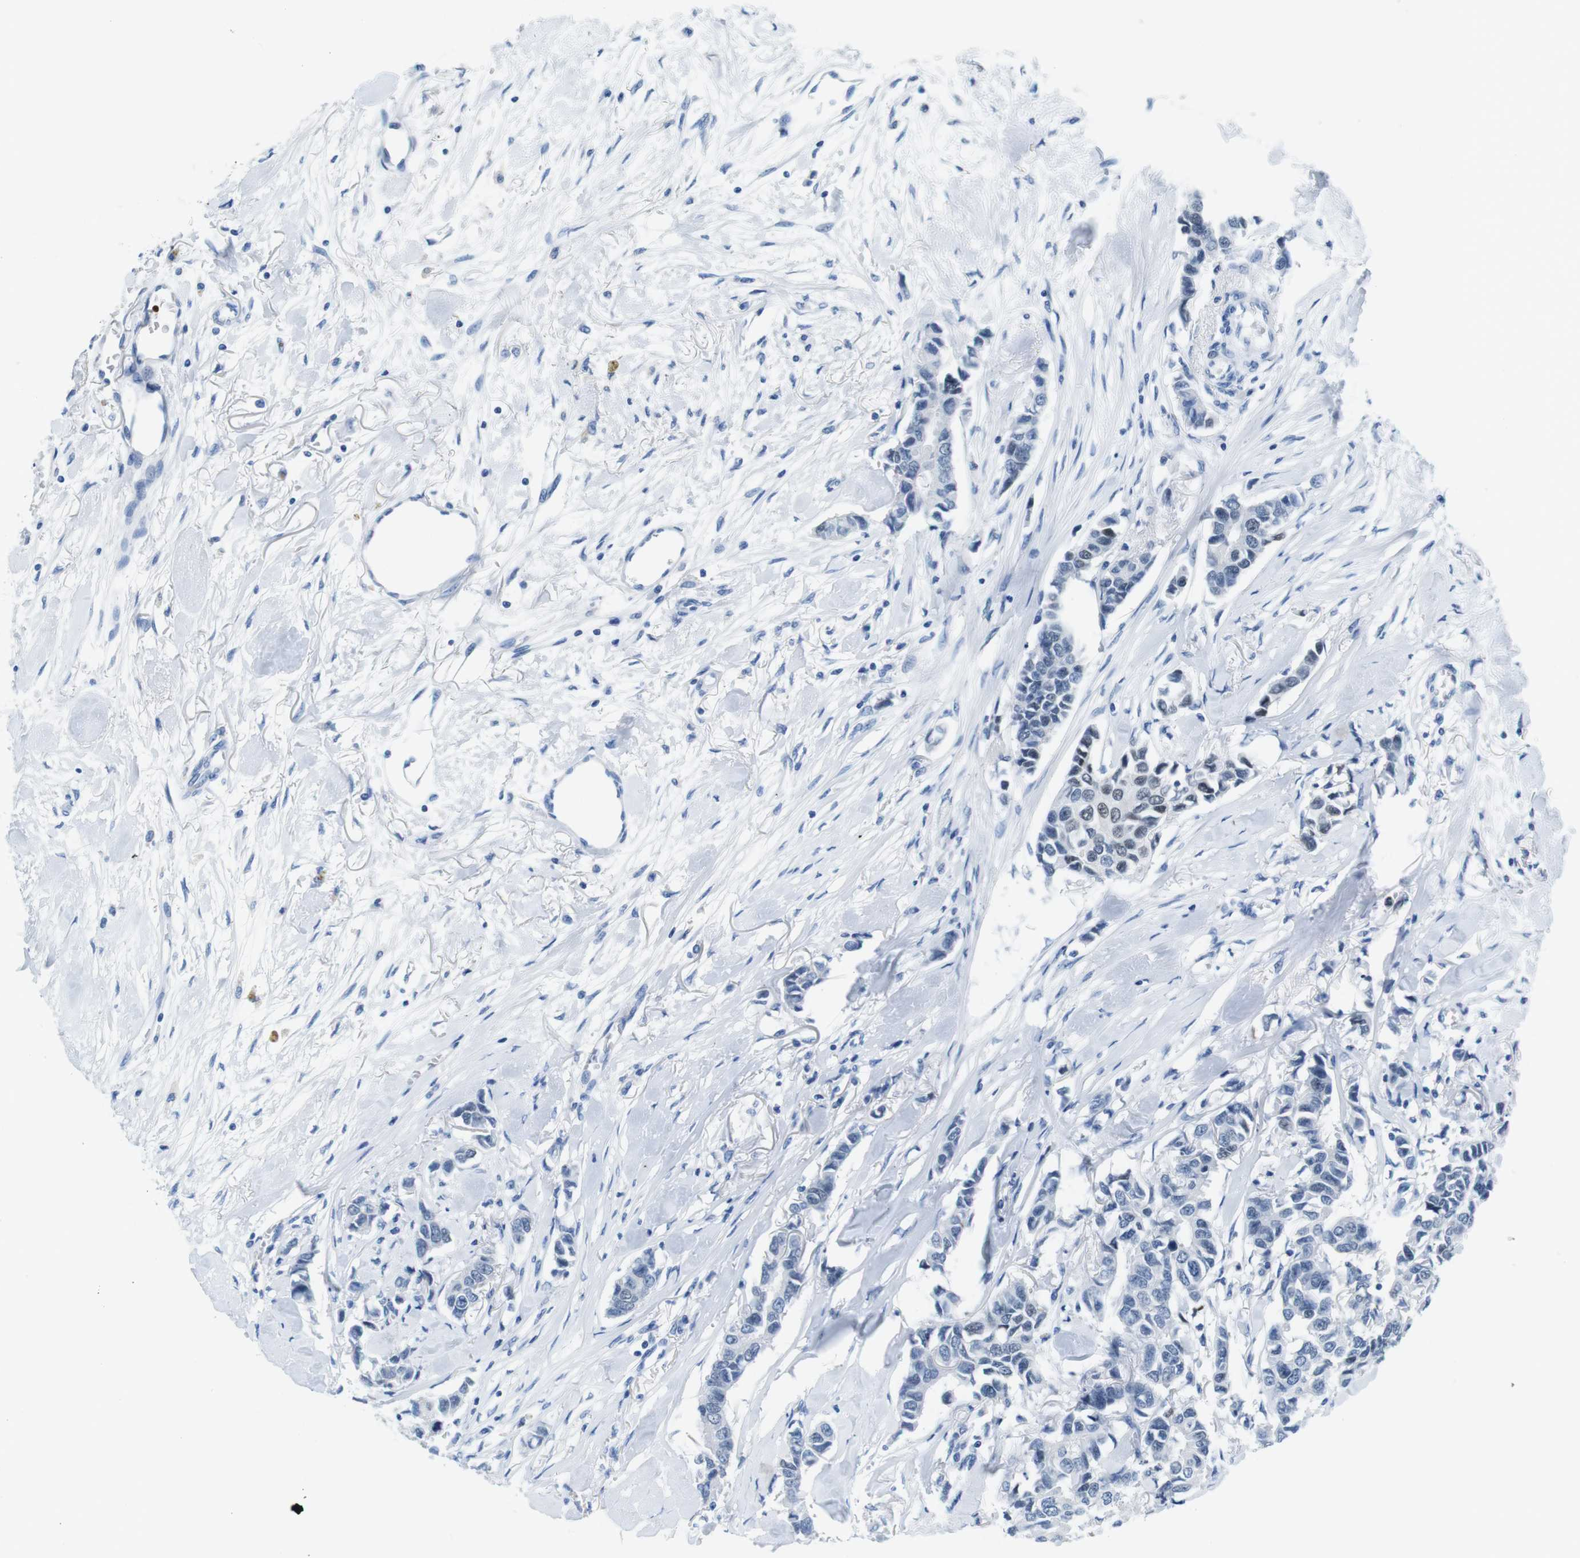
{"staining": {"intensity": "weak", "quantity": "<25%", "location": "nuclear"}, "tissue": "breast cancer", "cell_type": "Tumor cells", "image_type": "cancer", "snomed": [{"axis": "morphology", "description": "Duct carcinoma"}, {"axis": "topography", "description": "Breast"}], "caption": "Micrograph shows no significant protein expression in tumor cells of breast cancer (invasive ductal carcinoma). The staining is performed using DAB brown chromogen with nuclei counter-stained in using hematoxylin.", "gene": "TFAP2C", "patient": {"sex": "female", "age": 80}}